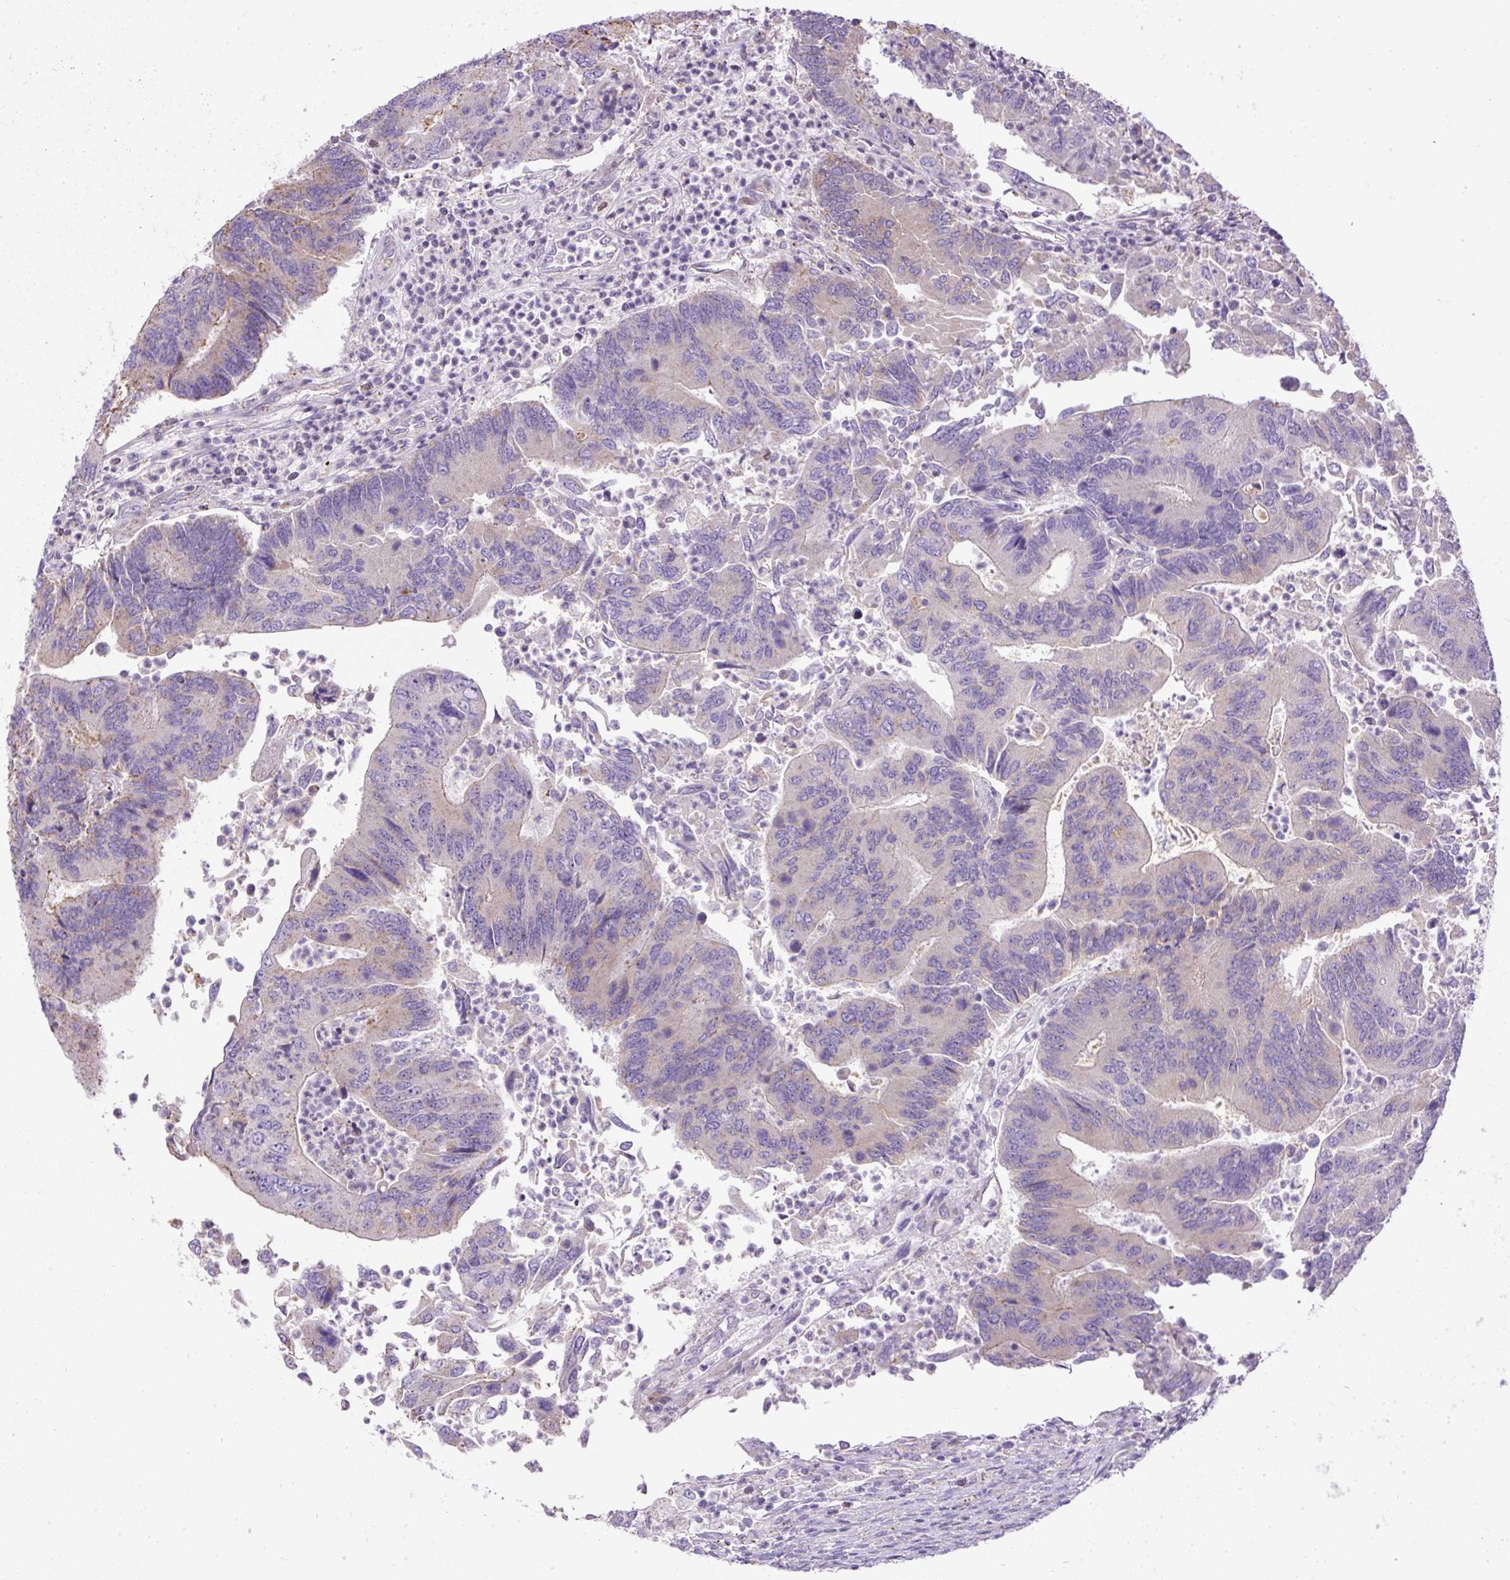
{"staining": {"intensity": "negative", "quantity": "none", "location": "none"}, "tissue": "colorectal cancer", "cell_type": "Tumor cells", "image_type": "cancer", "snomed": [{"axis": "morphology", "description": "Adenocarcinoma, NOS"}, {"axis": "topography", "description": "Colon"}], "caption": "IHC of human colorectal cancer (adenocarcinoma) exhibits no expression in tumor cells.", "gene": "CFAP47", "patient": {"sex": "female", "age": 67}}